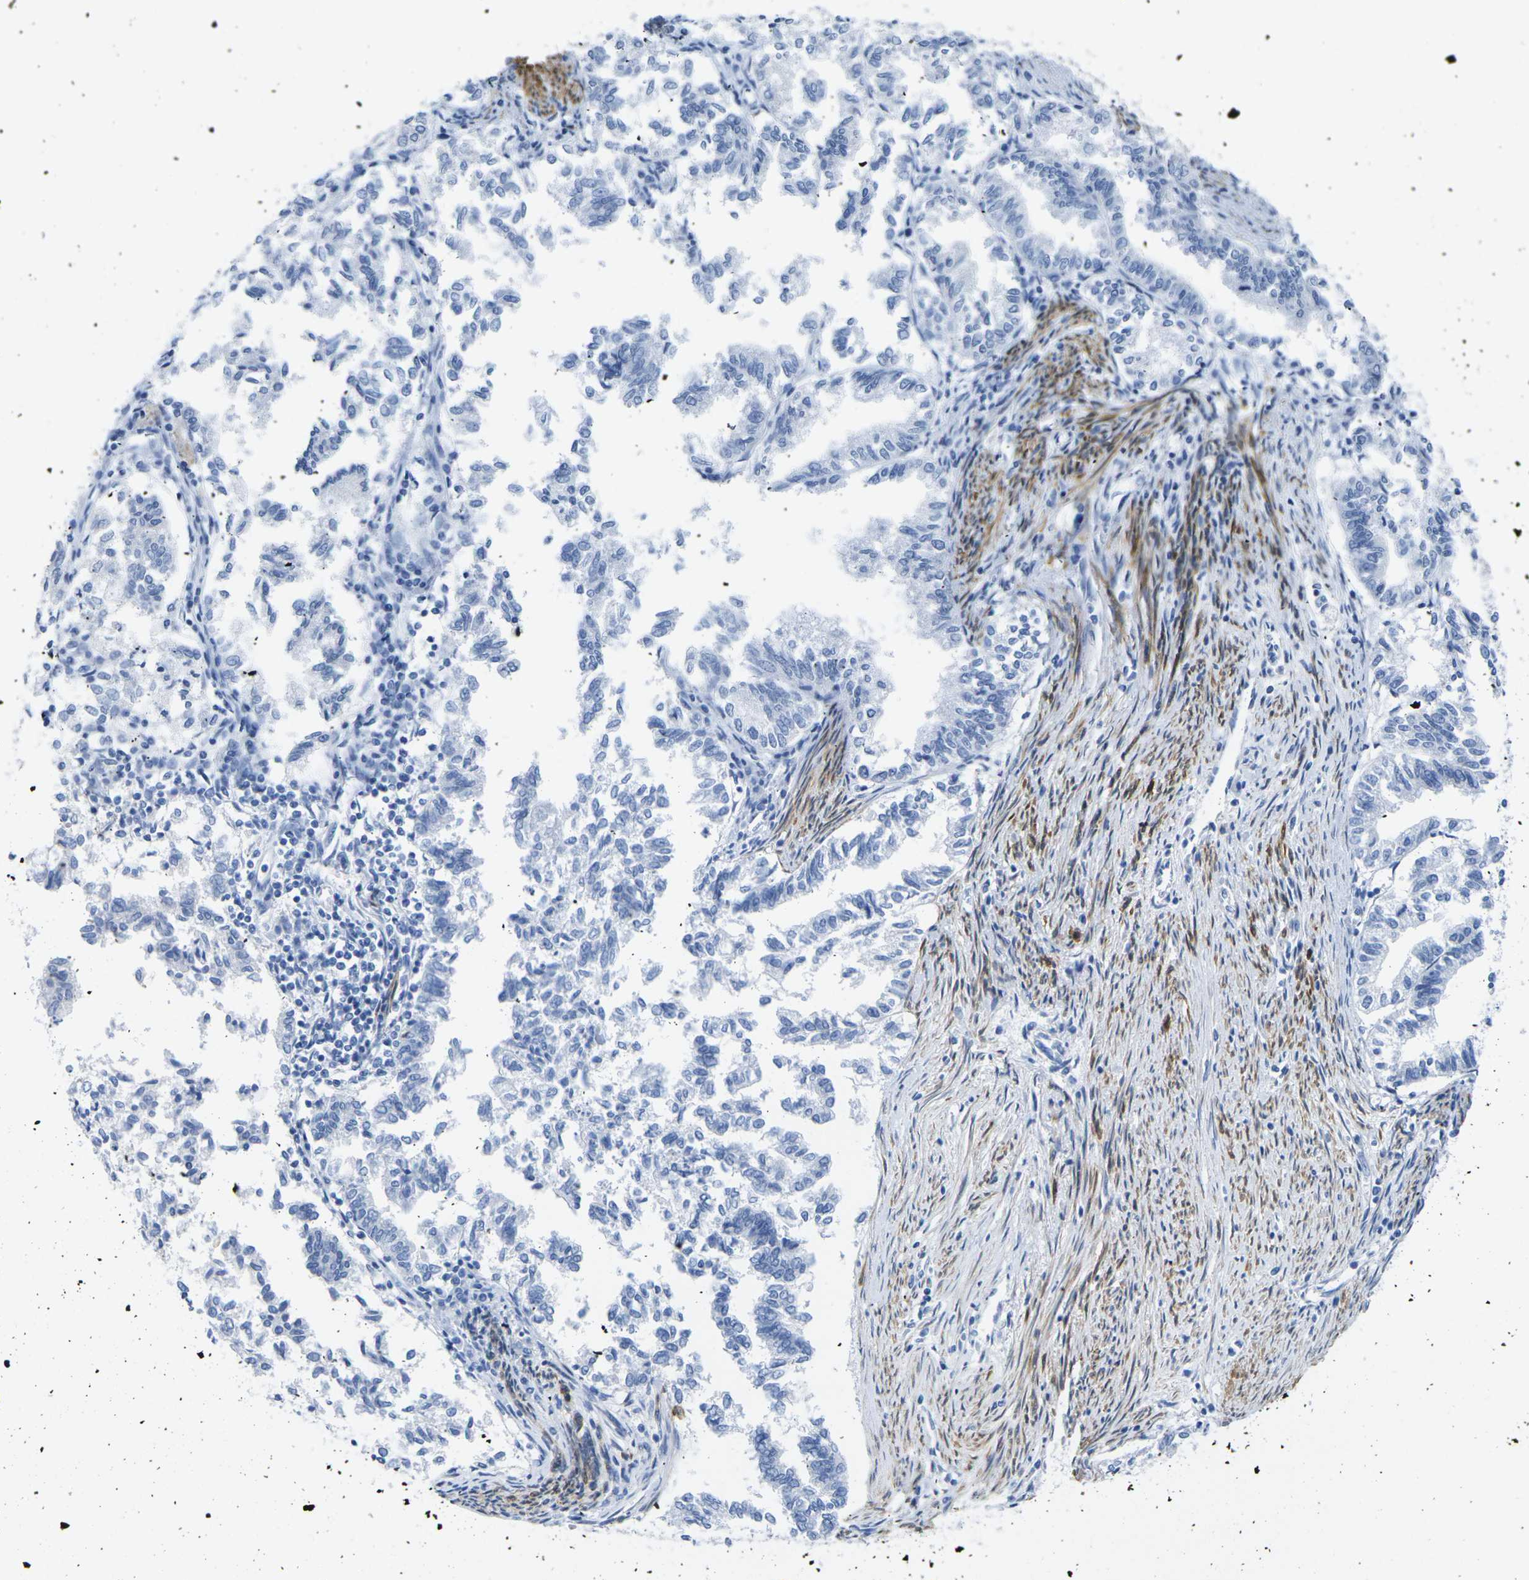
{"staining": {"intensity": "negative", "quantity": "none", "location": "none"}, "tissue": "endometrial cancer", "cell_type": "Tumor cells", "image_type": "cancer", "snomed": [{"axis": "morphology", "description": "Necrosis, NOS"}, {"axis": "morphology", "description": "Adenocarcinoma, NOS"}, {"axis": "topography", "description": "Endometrium"}], "caption": "Protein analysis of adenocarcinoma (endometrial) demonstrates no significant expression in tumor cells.", "gene": "CNN1", "patient": {"sex": "female", "age": 79}}